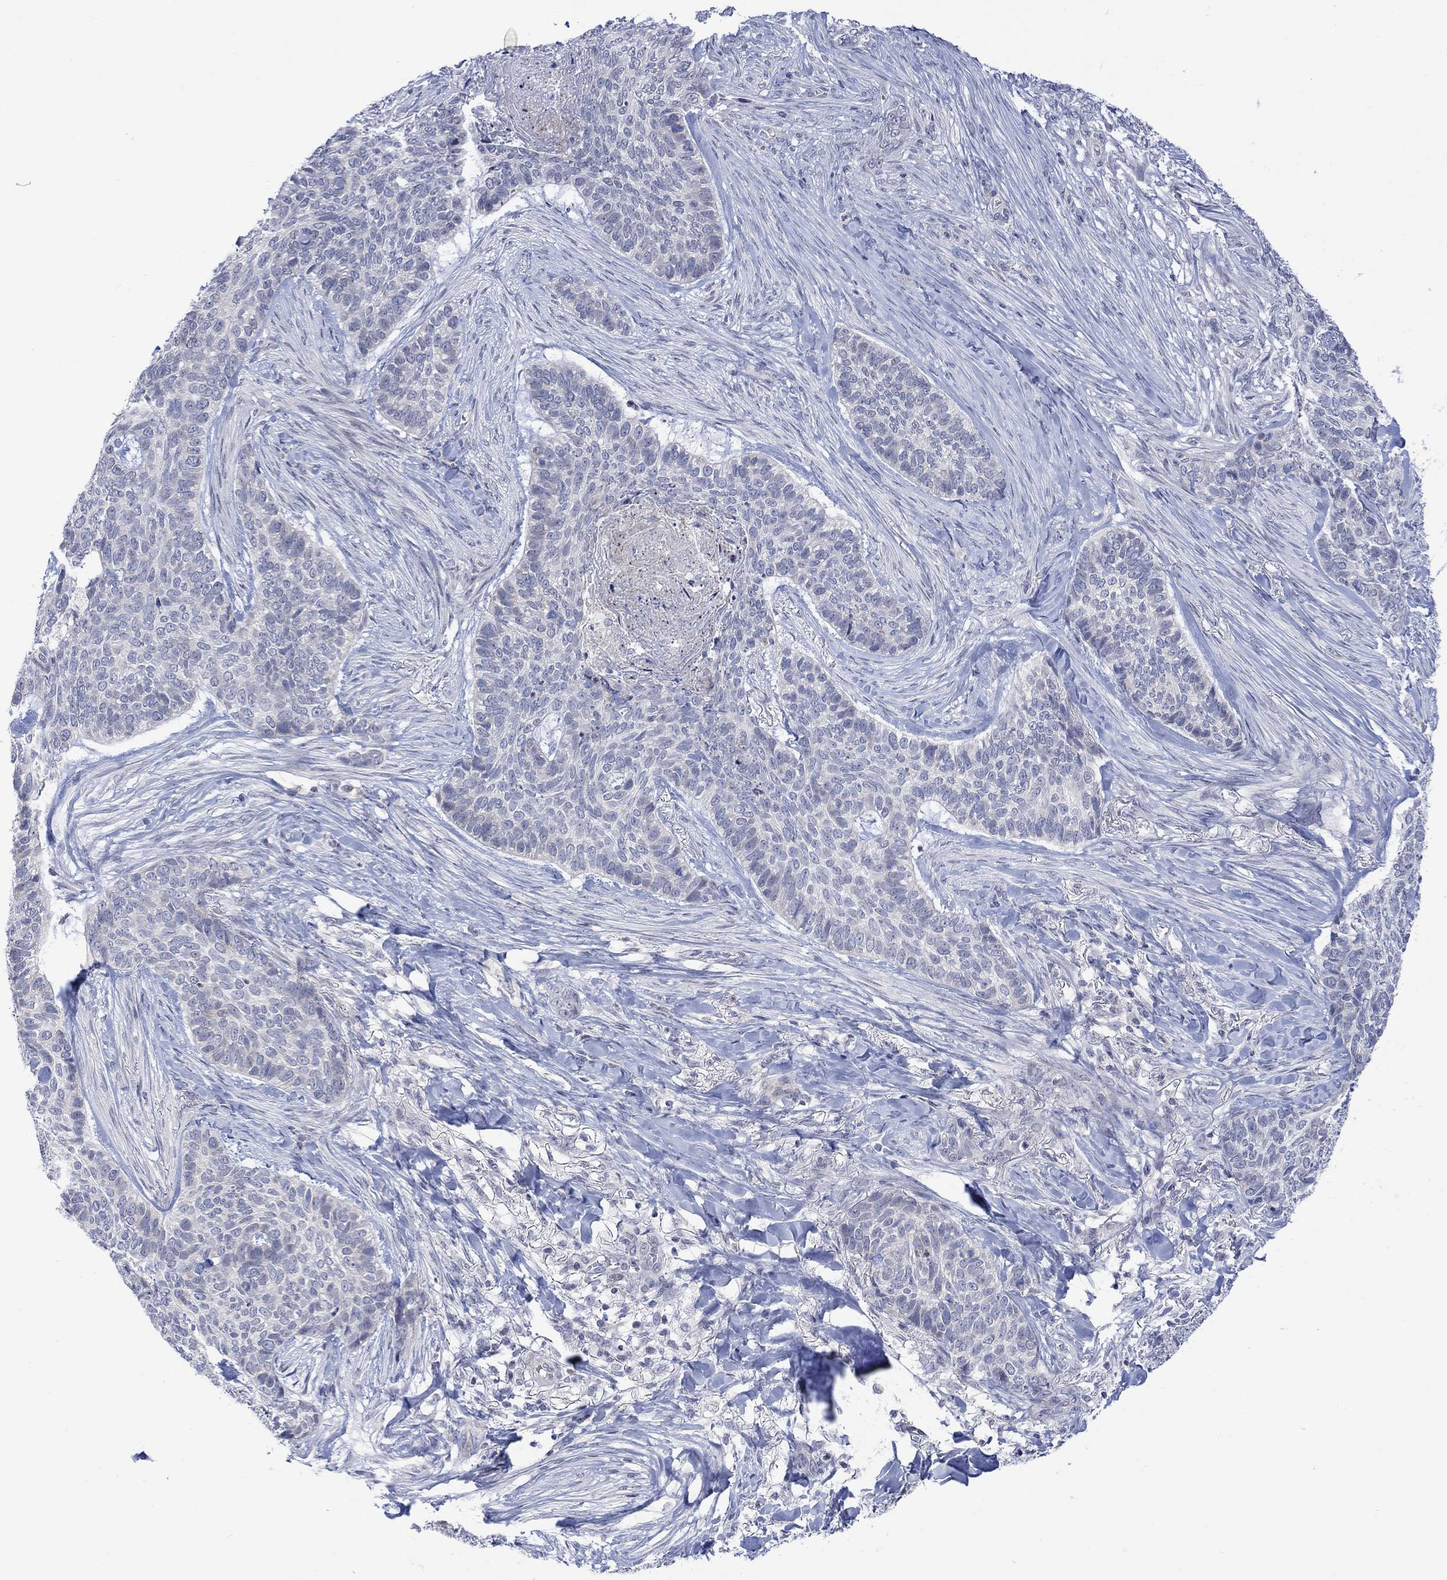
{"staining": {"intensity": "negative", "quantity": "none", "location": "none"}, "tissue": "skin cancer", "cell_type": "Tumor cells", "image_type": "cancer", "snomed": [{"axis": "morphology", "description": "Basal cell carcinoma"}, {"axis": "topography", "description": "Skin"}], "caption": "Immunohistochemical staining of skin cancer demonstrates no significant staining in tumor cells.", "gene": "DCX", "patient": {"sex": "female", "age": 69}}